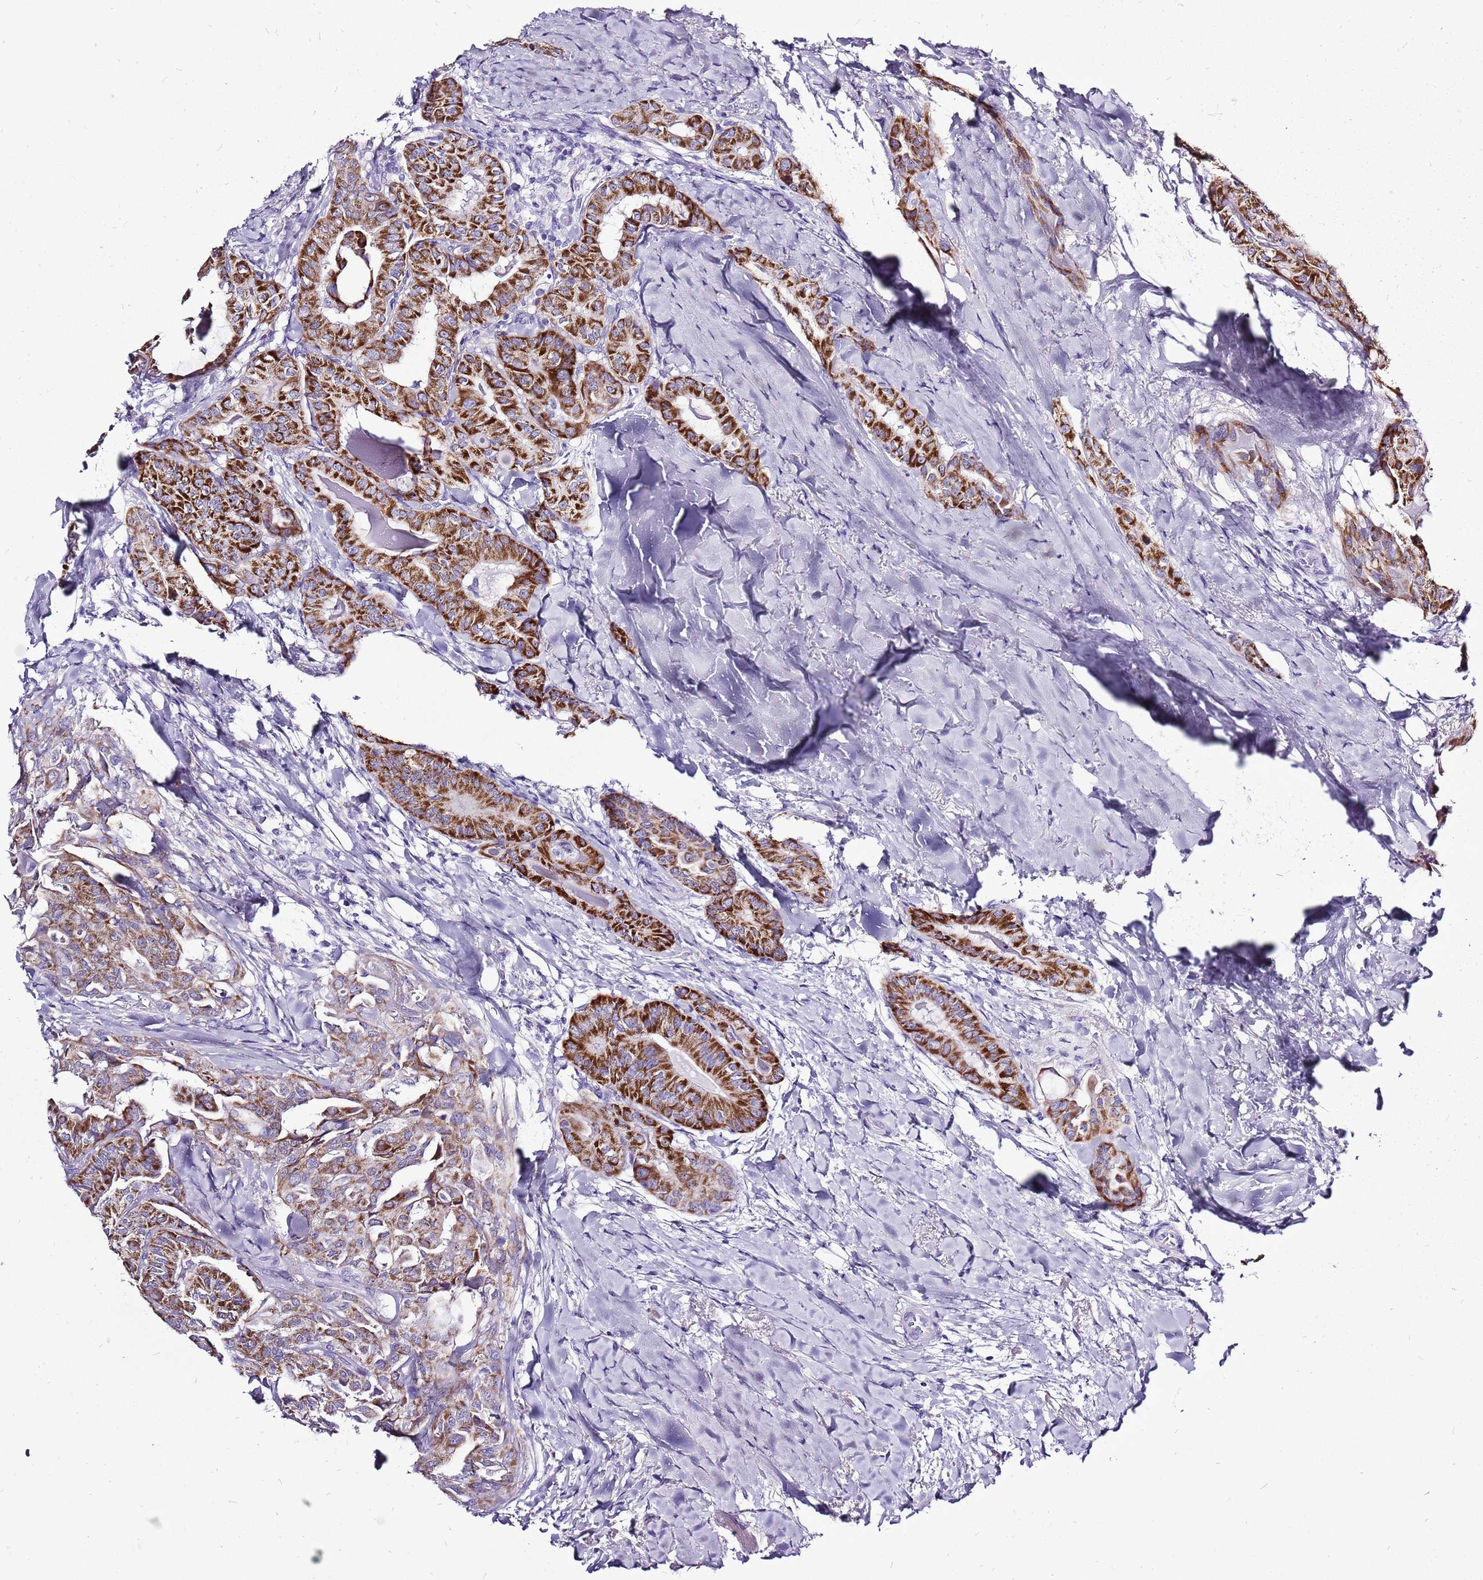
{"staining": {"intensity": "strong", "quantity": ">75%", "location": "cytoplasmic/membranous"}, "tissue": "thyroid cancer", "cell_type": "Tumor cells", "image_type": "cancer", "snomed": [{"axis": "morphology", "description": "Papillary adenocarcinoma, NOS"}, {"axis": "topography", "description": "Thyroid gland"}], "caption": "Tumor cells display high levels of strong cytoplasmic/membranous staining in approximately >75% of cells in thyroid cancer.", "gene": "ACSS3", "patient": {"sex": "female", "age": 68}}